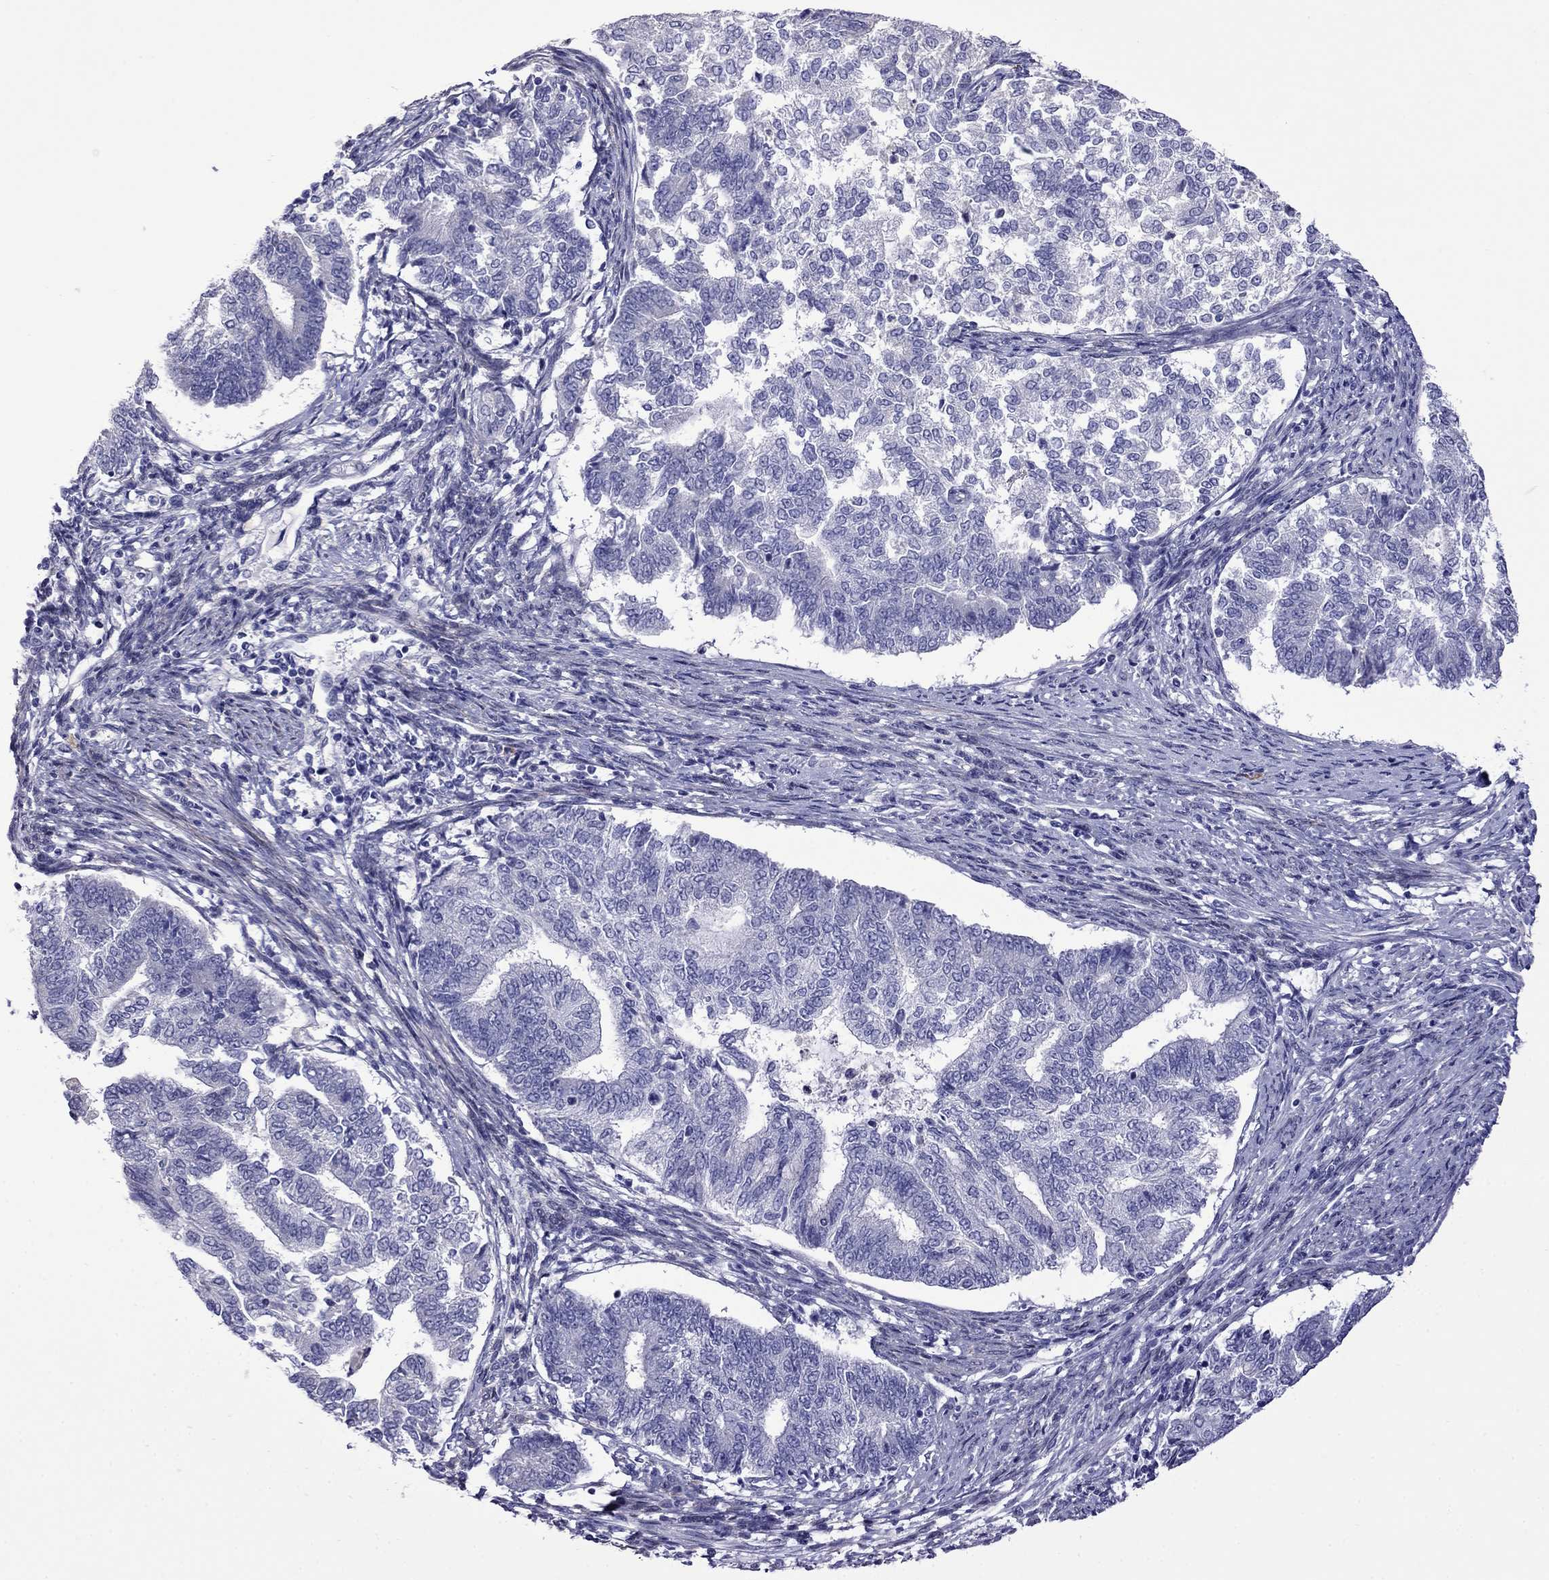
{"staining": {"intensity": "negative", "quantity": "none", "location": "none"}, "tissue": "endometrial cancer", "cell_type": "Tumor cells", "image_type": "cancer", "snomed": [{"axis": "morphology", "description": "Adenocarcinoma, NOS"}, {"axis": "topography", "description": "Endometrium"}], "caption": "There is no significant staining in tumor cells of endometrial adenocarcinoma.", "gene": "STAR", "patient": {"sex": "female", "age": 65}}